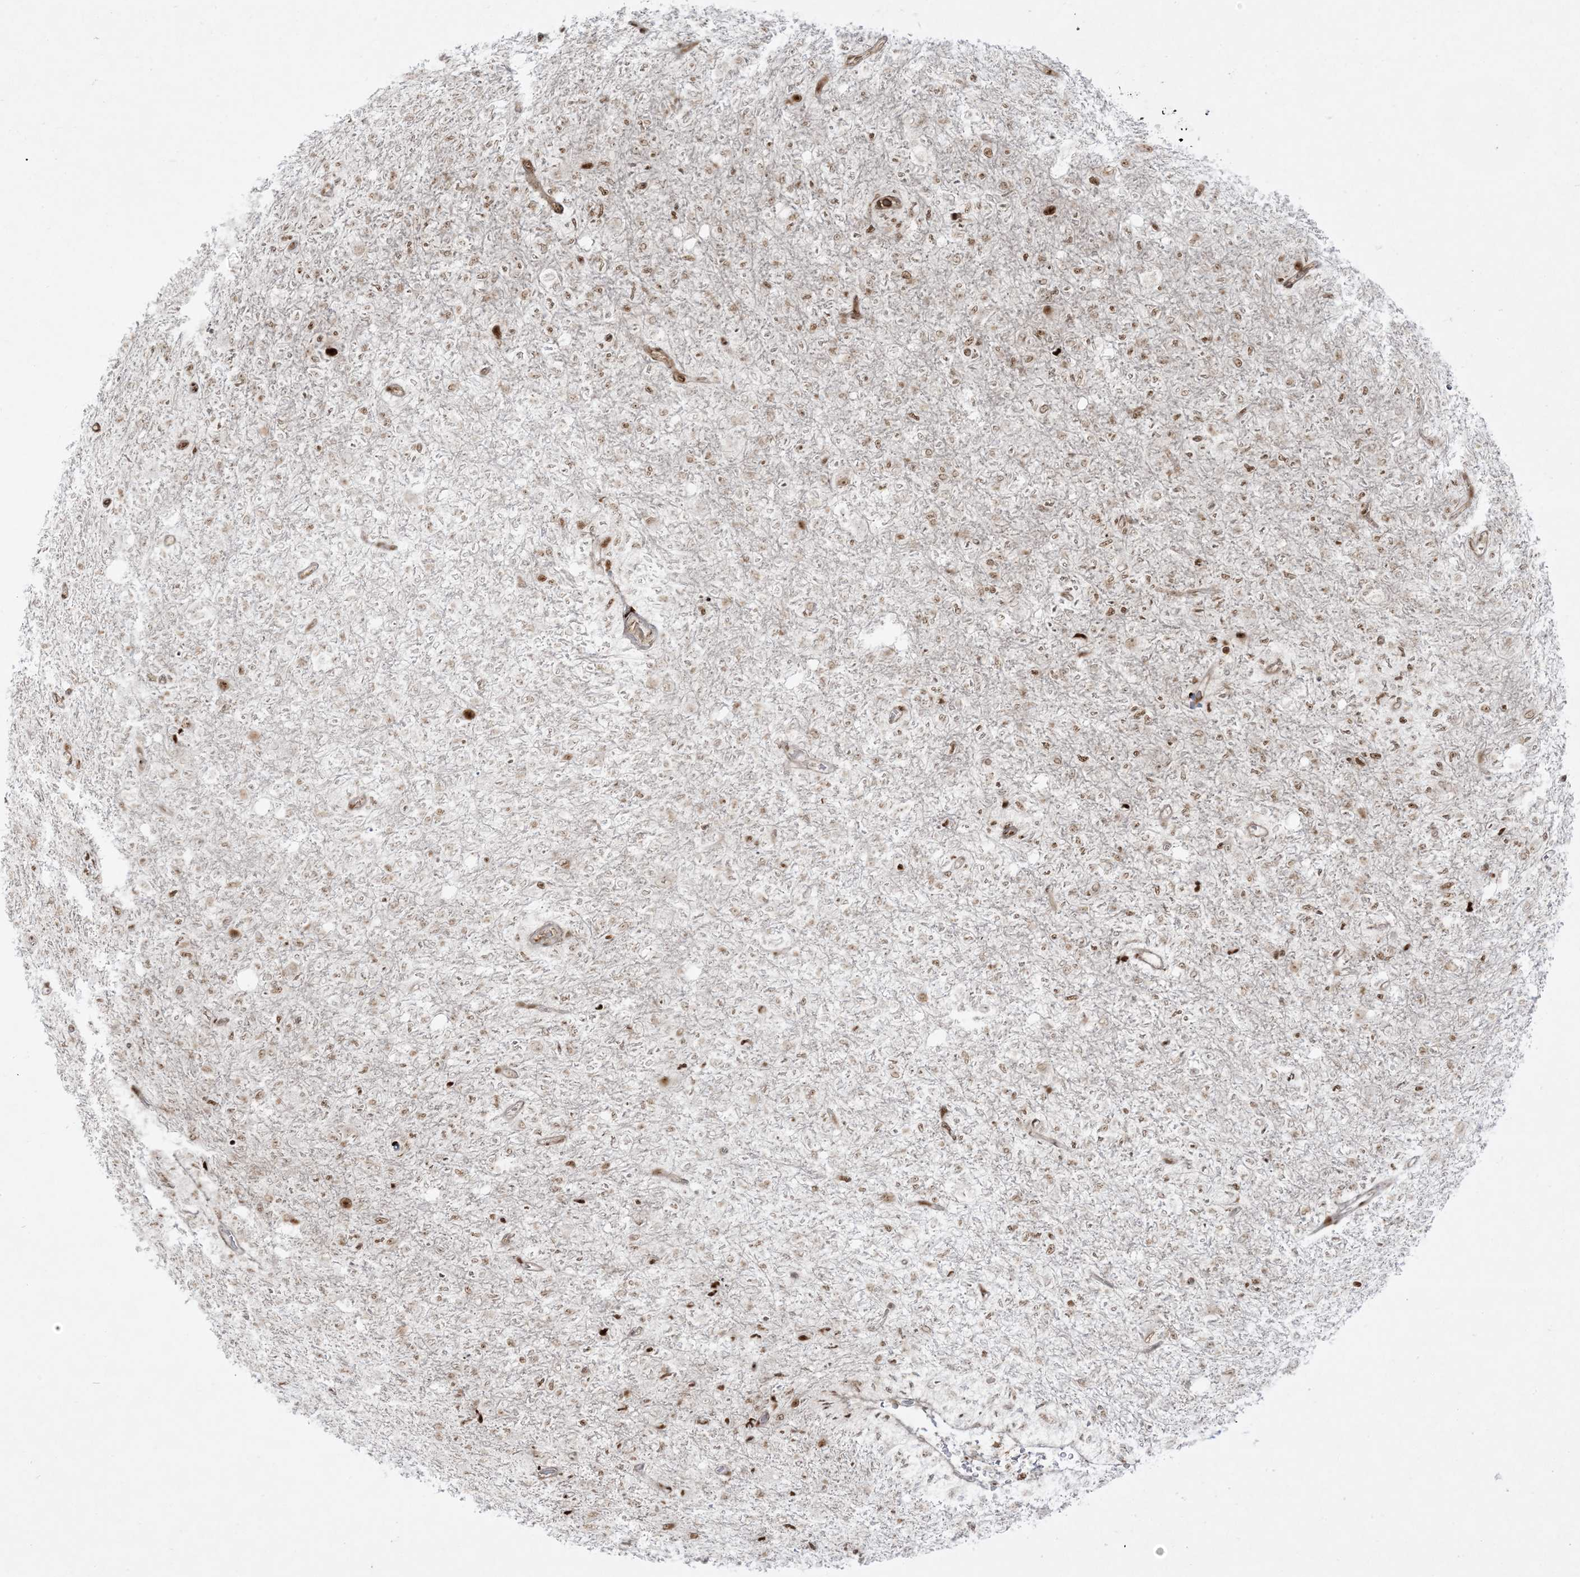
{"staining": {"intensity": "moderate", "quantity": "25%-75%", "location": "nuclear"}, "tissue": "glioma", "cell_type": "Tumor cells", "image_type": "cancer", "snomed": [{"axis": "morphology", "description": "Glioma, malignant, High grade"}, {"axis": "topography", "description": "Brain"}], "caption": "Protein expression analysis of malignant glioma (high-grade) displays moderate nuclear expression in approximately 25%-75% of tumor cells.", "gene": "RBM10", "patient": {"sex": "female", "age": 57}}